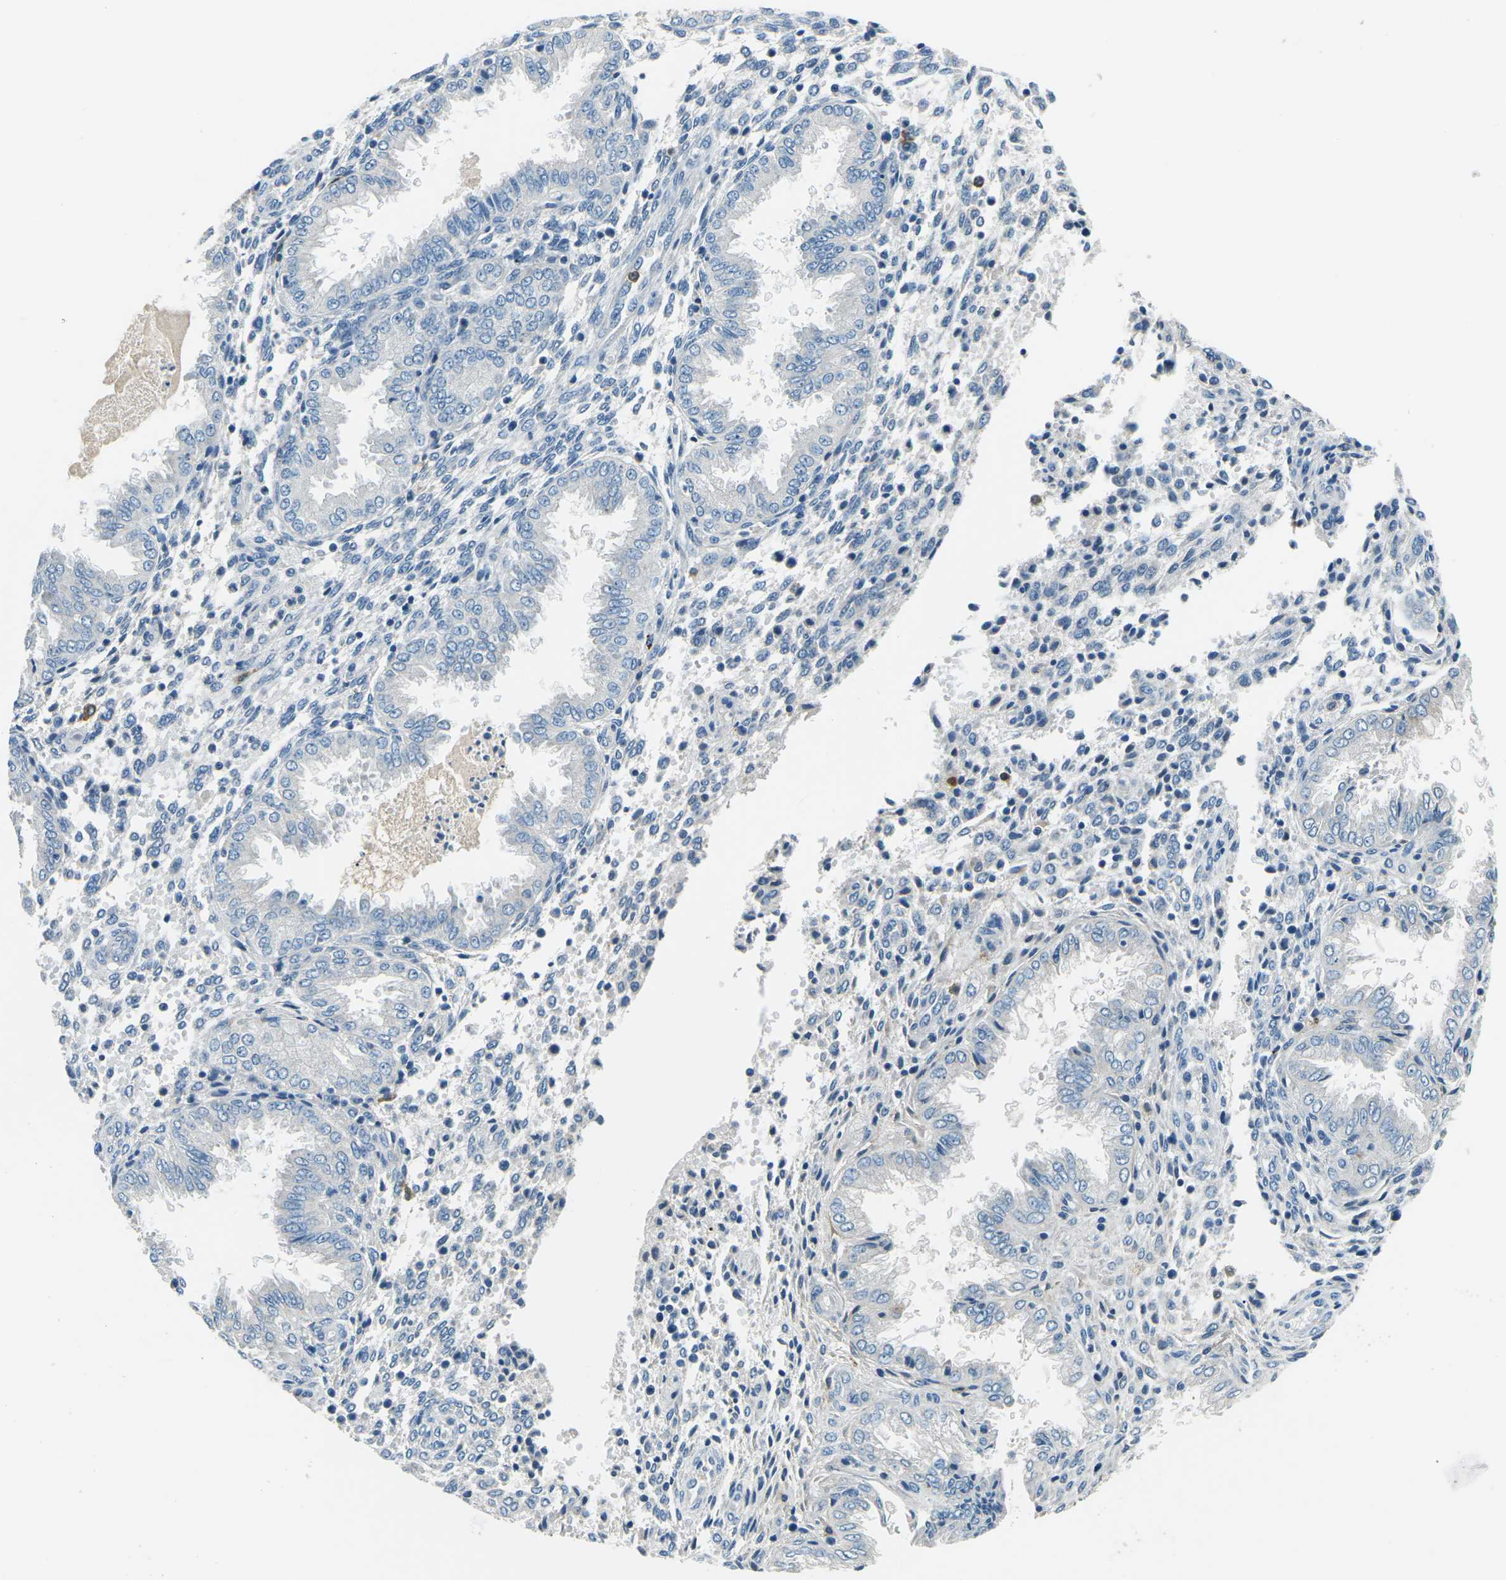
{"staining": {"intensity": "negative", "quantity": "none", "location": "none"}, "tissue": "endometrium", "cell_type": "Cells in endometrial stroma", "image_type": "normal", "snomed": [{"axis": "morphology", "description": "Normal tissue, NOS"}, {"axis": "topography", "description": "Endometrium"}], "caption": "Immunohistochemistry of normal human endometrium demonstrates no positivity in cells in endometrial stroma.", "gene": "CD1D", "patient": {"sex": "female", "age": 33}}